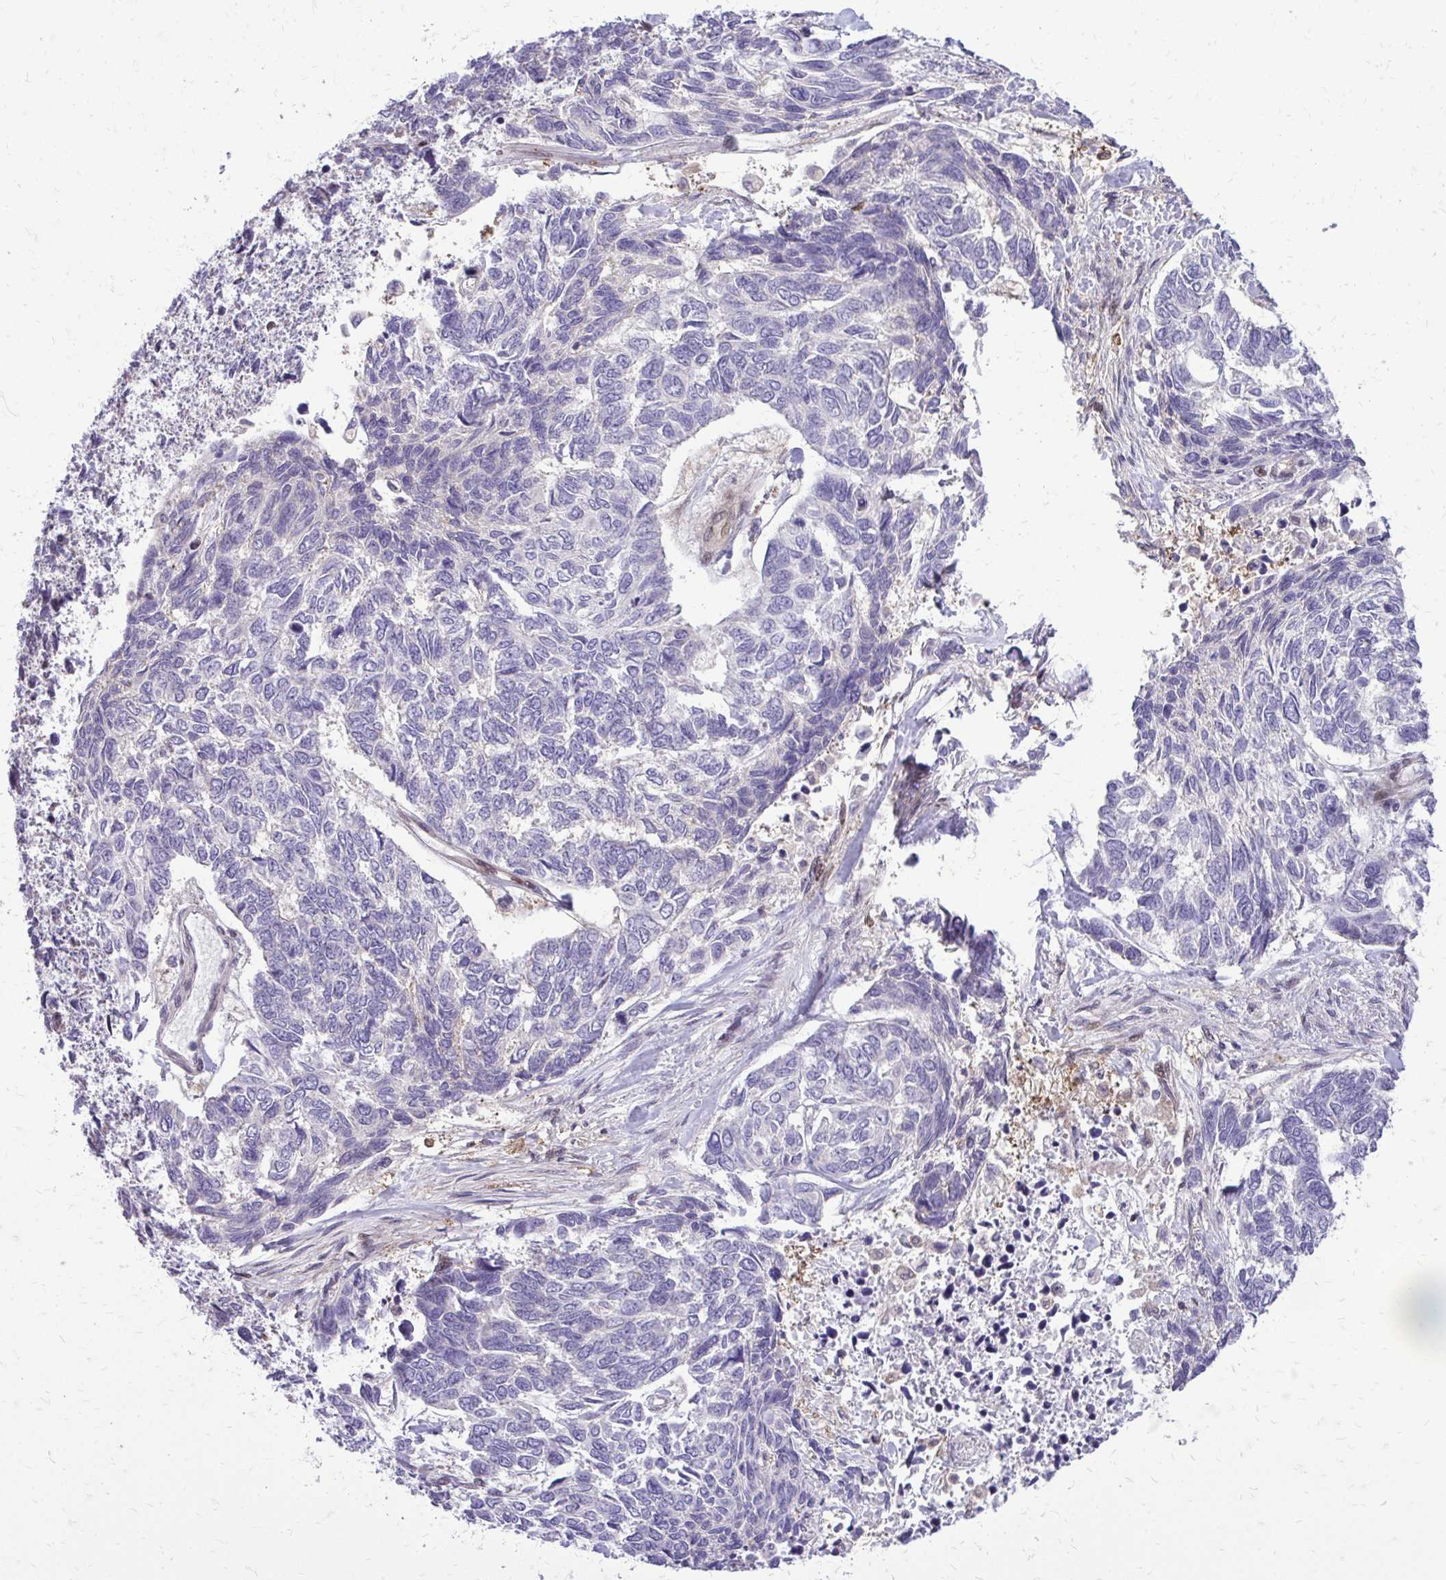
{"staining": {"intensity": "negative", "quantity": "none", "location": "none"}, "tissue": "skin cancer", "cell_type": "Tumor cells", "image_type": "cancer", "snomed": [{"axis": "morphology", "description": "Basal cell carcinoma"}, {"axis": "topography", "description": "Skin"}], "caption": "Skin cancer was stained to show a protein in brown. There is no significant positivity in tumor cells.", "gene": "PPDPFL", "patient": {"sex": "female", "age": 65}}